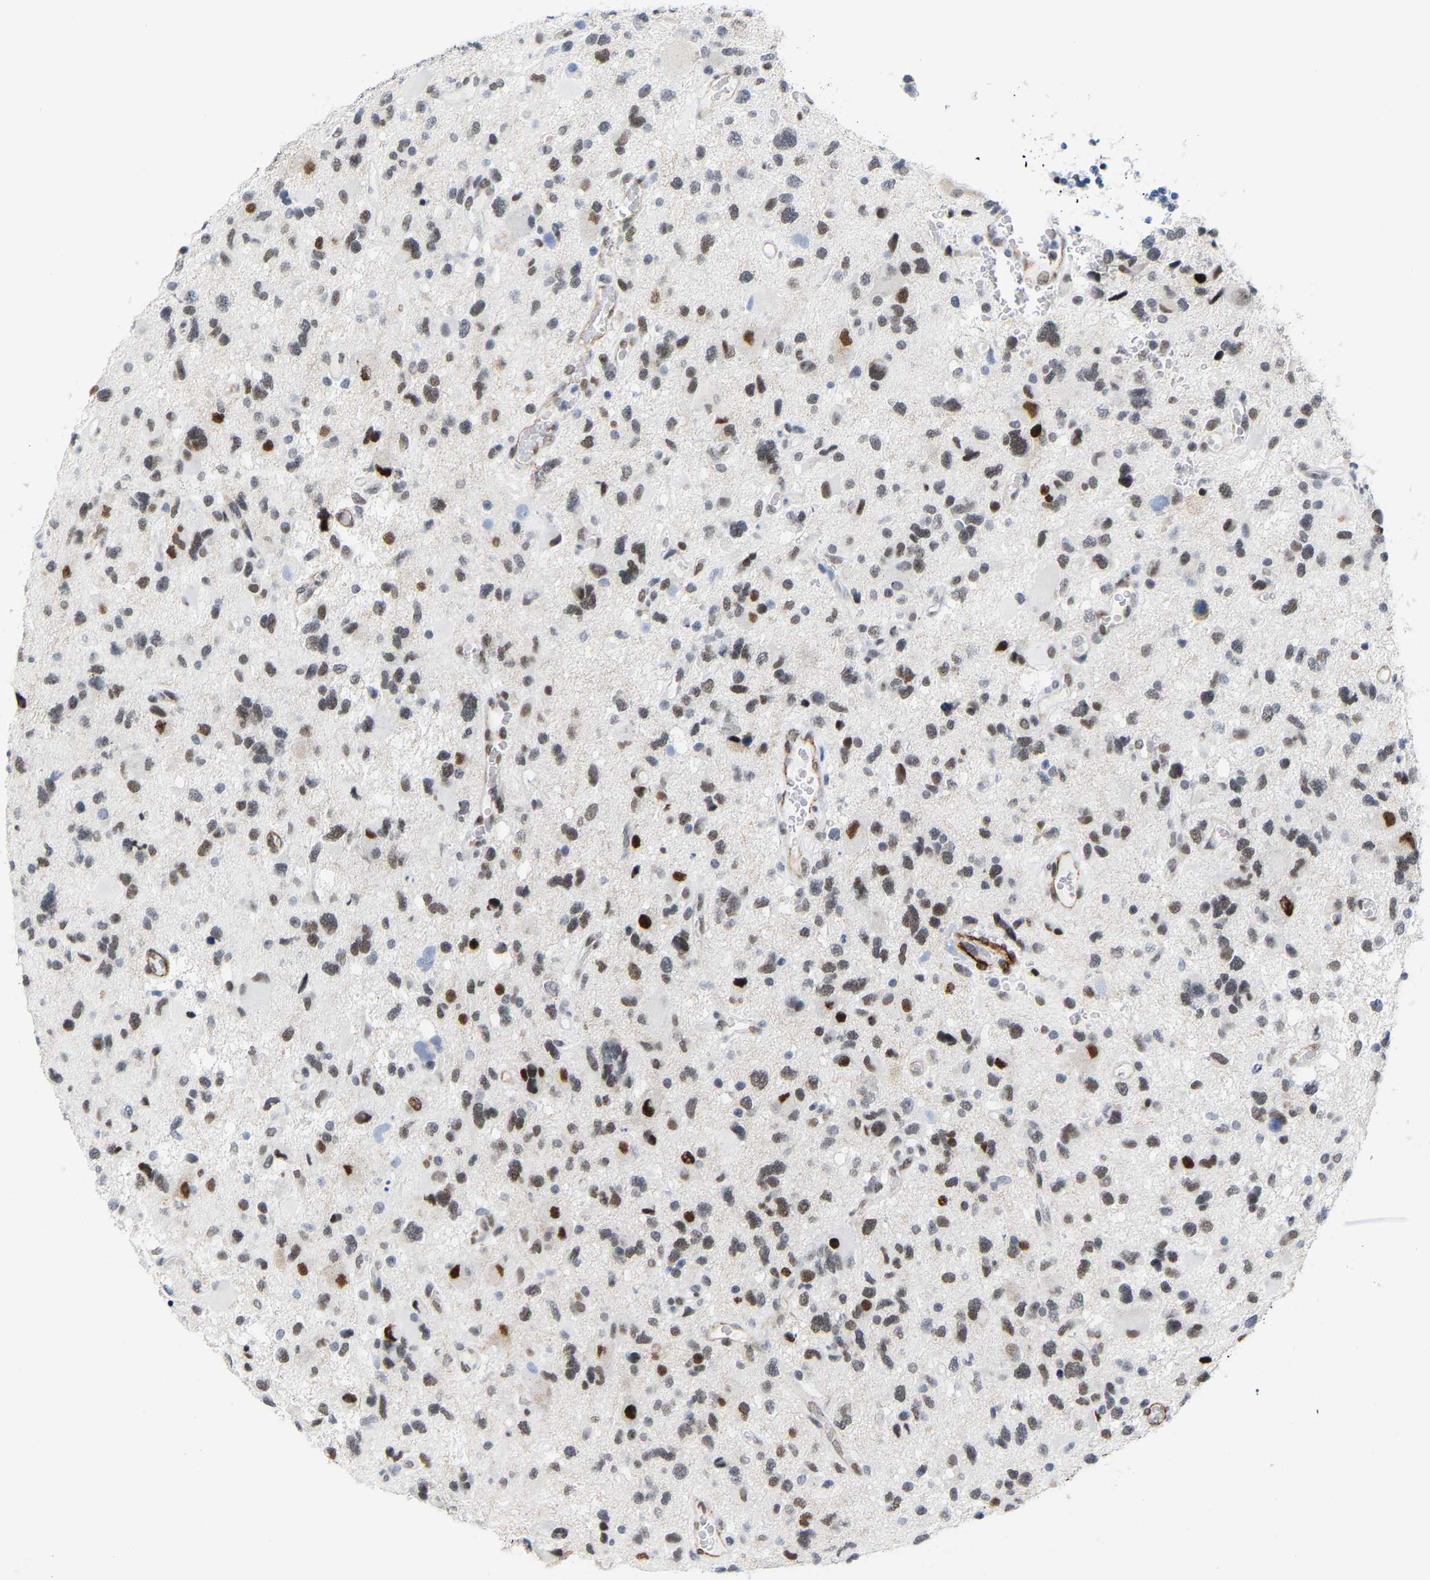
{"staining": {"intensity": "moderate", "quantity": ">75%", "location": "nuclear"}, "tissue": "glioma", "cell_type": "Tumor cells", "image_type": "cancer", "snomed": [{"axis": "morphology", "description": "Glioma, malignant, High grade"}, {"axis": "topography", "description": "Brain"}], "caption": "There is medium levels of moderate nuclear expression in tumor cells of glioma, as demonstrated by immunohistochemical staining (brown color).", "gene": "FAM180A", "patient": {"sex": "male", "age": 33}}